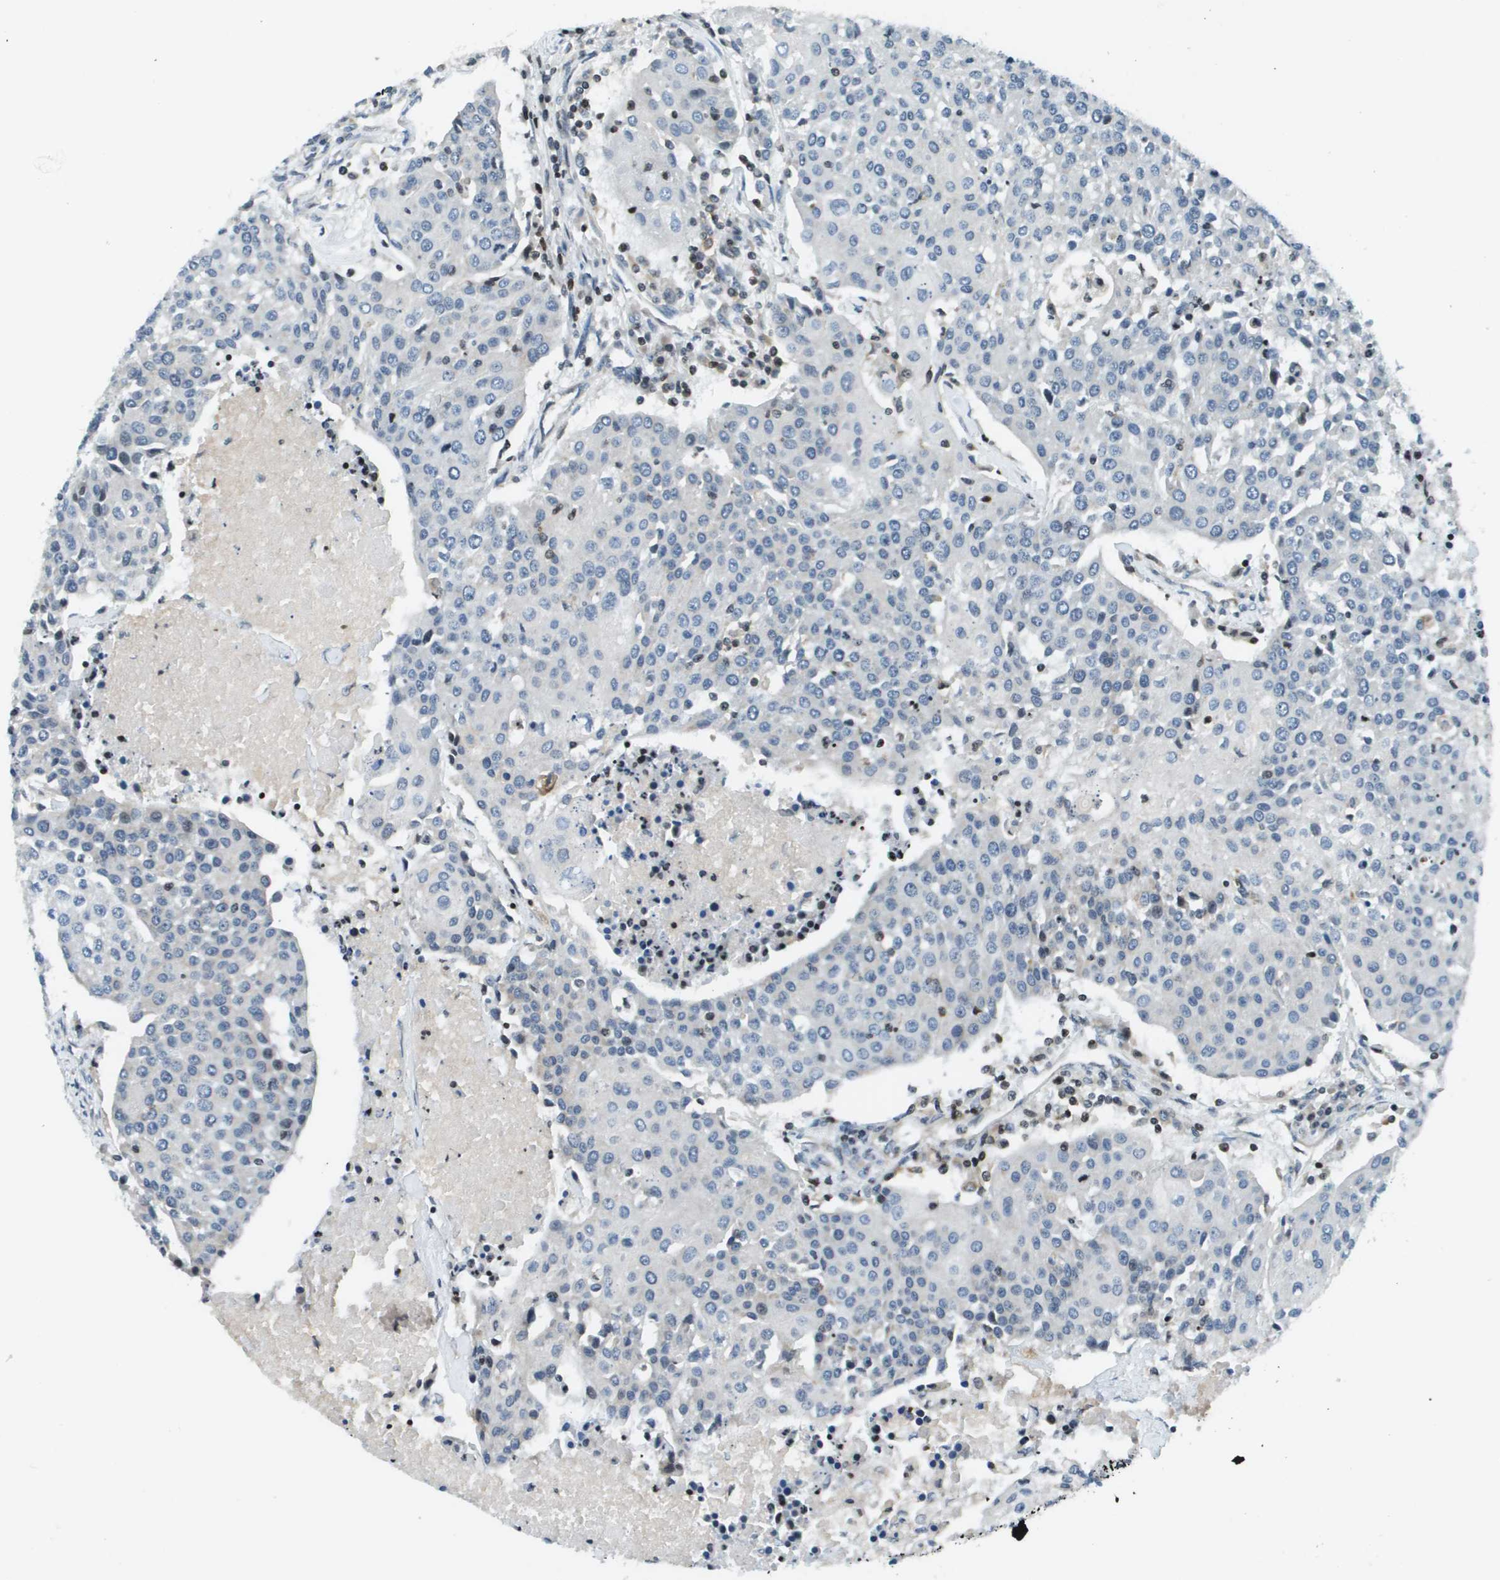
{"staining": {"intensity": "negative", "quantity": "none", "location": "none"}, "tissue": "urothelial cancer", "cell_type": "Tumor cells", "image_type": "cancer", "snomed": [{"axis": "morphology", "description": "Urothelial carcinoma, High grade"}, {"axis": "topography", "description": "Urinary bladder"}], "caption": "An IHC photomicrograph of urothelial carcinoma (high-grade) is shown. There is no staining in tumor cells of urothelial carcinoma (high-grade).", "gene": "ESYT1", "patient": {"sex": "female", "age": 85}}